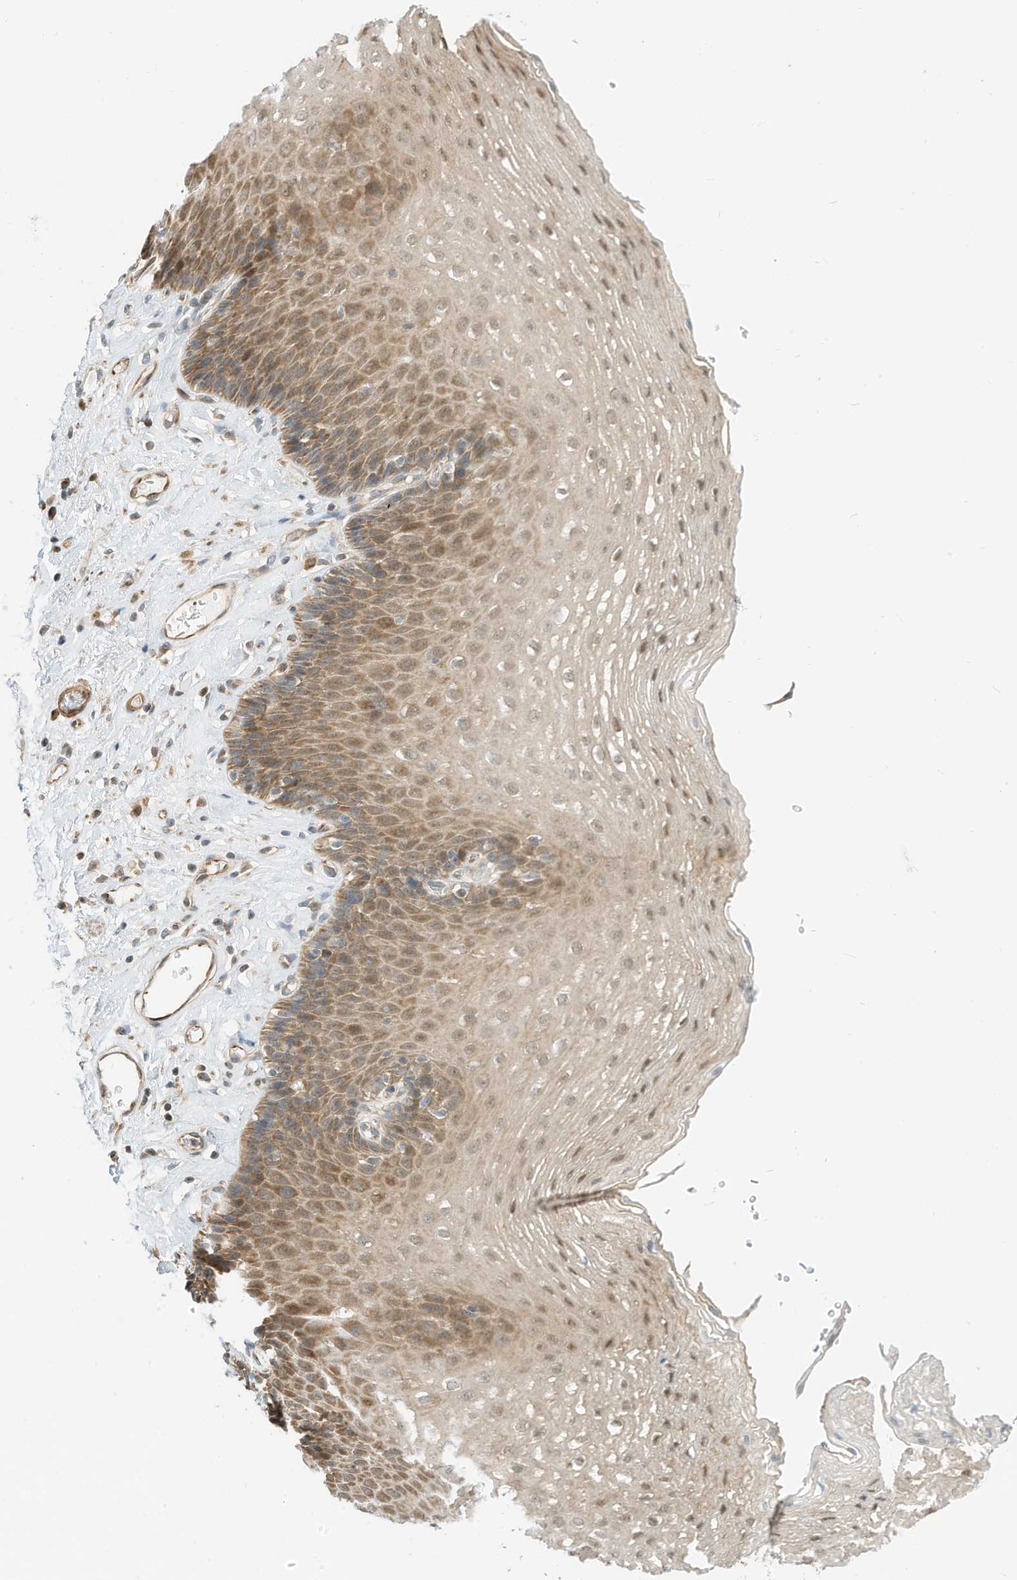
{"staining": {"intensity": "moderate", "quantity": "25%-75%", "location": "cytoplasmic/membranous"}, "tissue": "esophagus", "cell_type": "Squamous epithelial cells", "image_type": "normal", "snomed": [{"axis": "morphology", "description": "Normal tissue, NOS"}, {"axis": "topography", "description": "Esophagus"}], "caption": "Esophagus stained for a protein displays moderate cytoplasmic/membranous positivity in squamous epithelial cells.", "gene": "OFD1", "patient": {"sex": "female", "age": 66}}